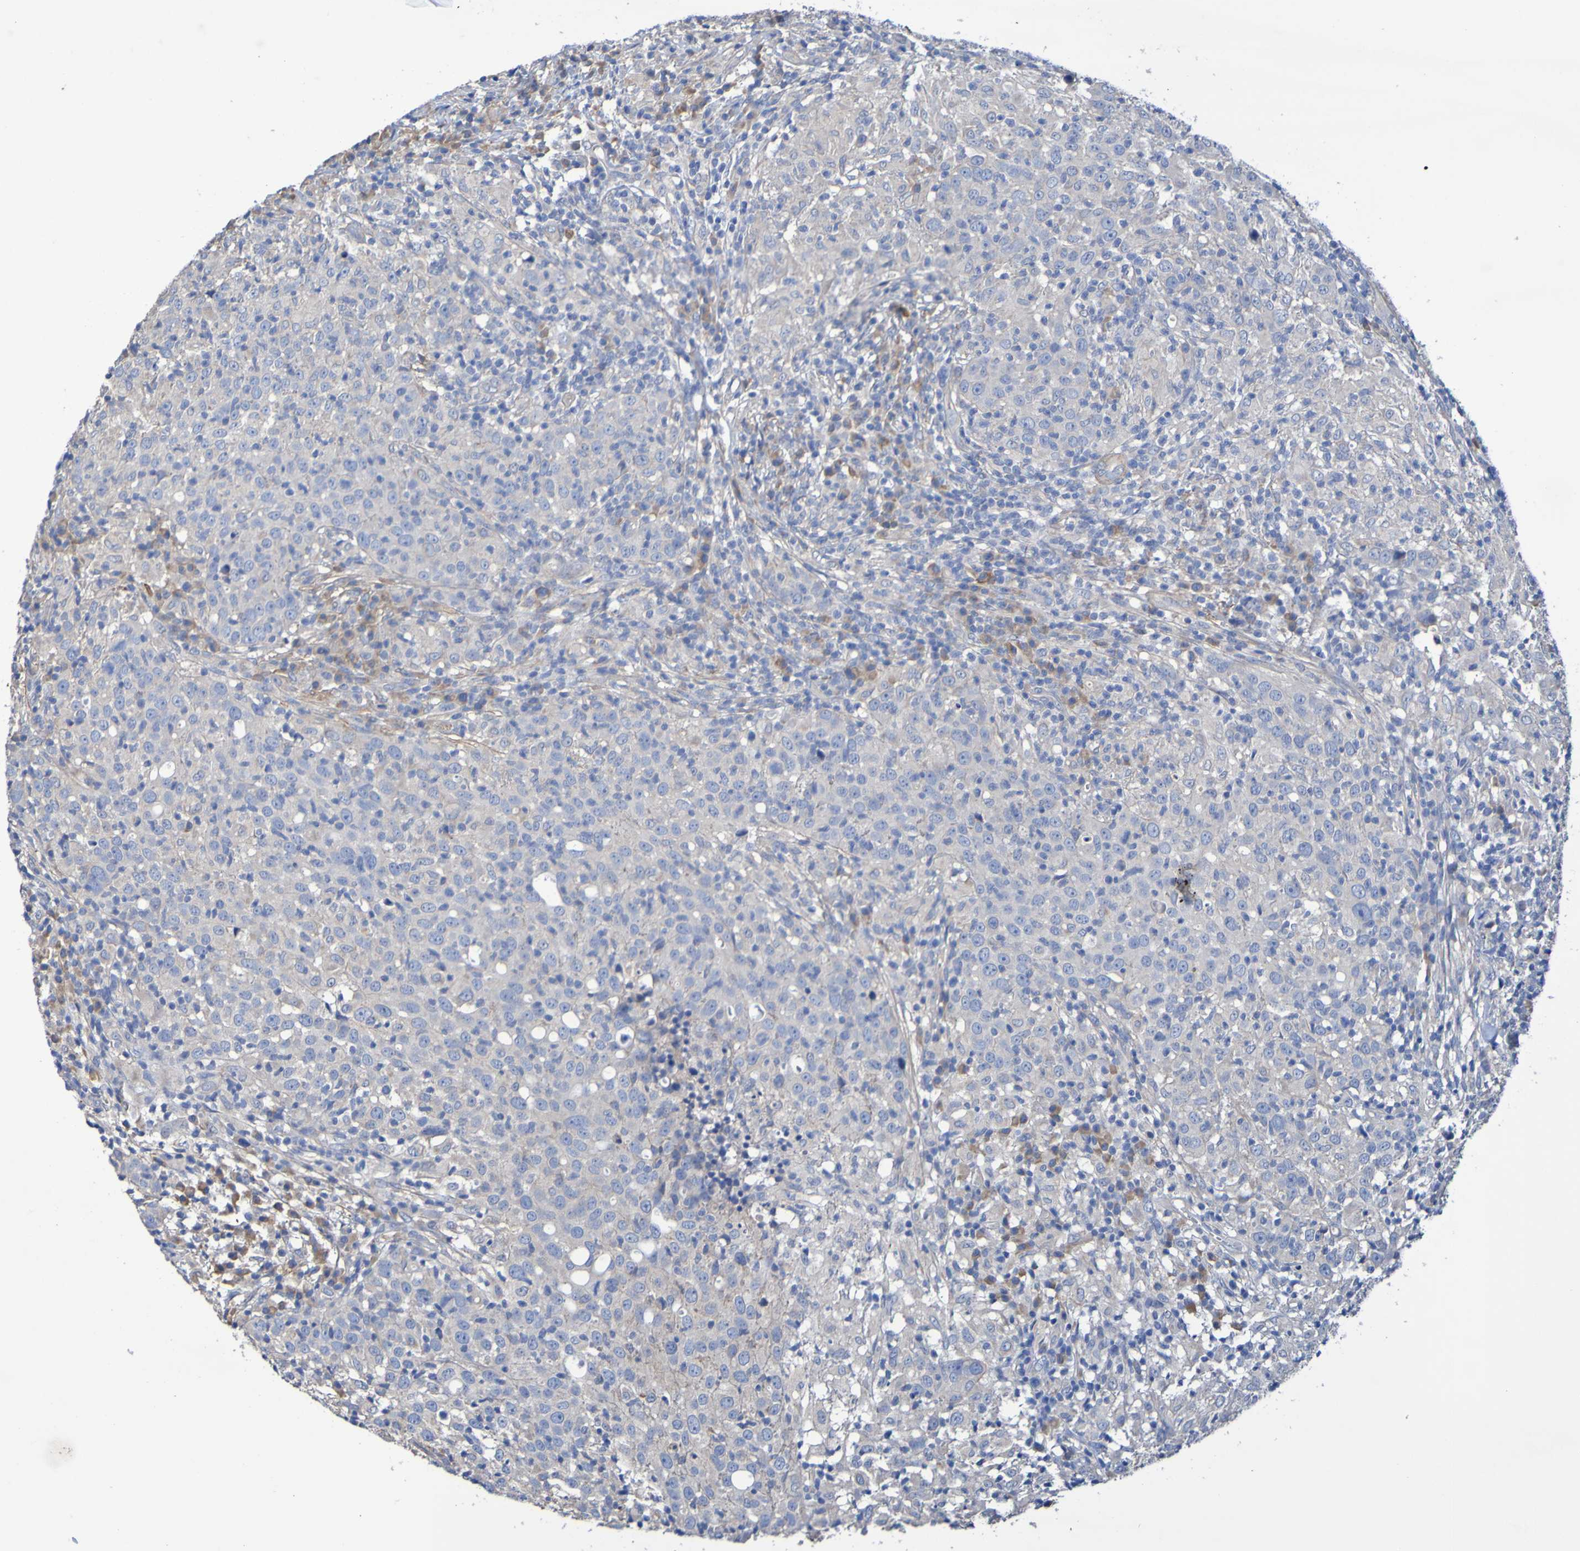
{"staining": {"intensity": "weak", "quantity": ">75%", "location": "cytoplasmic/membranous"}, "tissue": "head and neck cancer", "cell_type": "Tumor cells", "image_type": "cancer", "snomed": [{"axis": "morphology", "description": "Adenocarcinoma, NOS"}, {"axis": "topography", "description": "Salivary gland"}, {"axis": "topography", "description": "Head-Neck"}], "caption": "IHC of head and neck adenocarcinoma demonstrates low levels of weak cytoplasmic/membranous expression in about >75% of tumor cells. The staining was performed using DAB (3,3'-diaminobenzidine) to visualize the protein expression in brown, while the nuclei were stained in blue with hematoxylin (Magnification: 20x).", "gene": "SRPRB", "patient": {"sex": "female", "age": 65}}